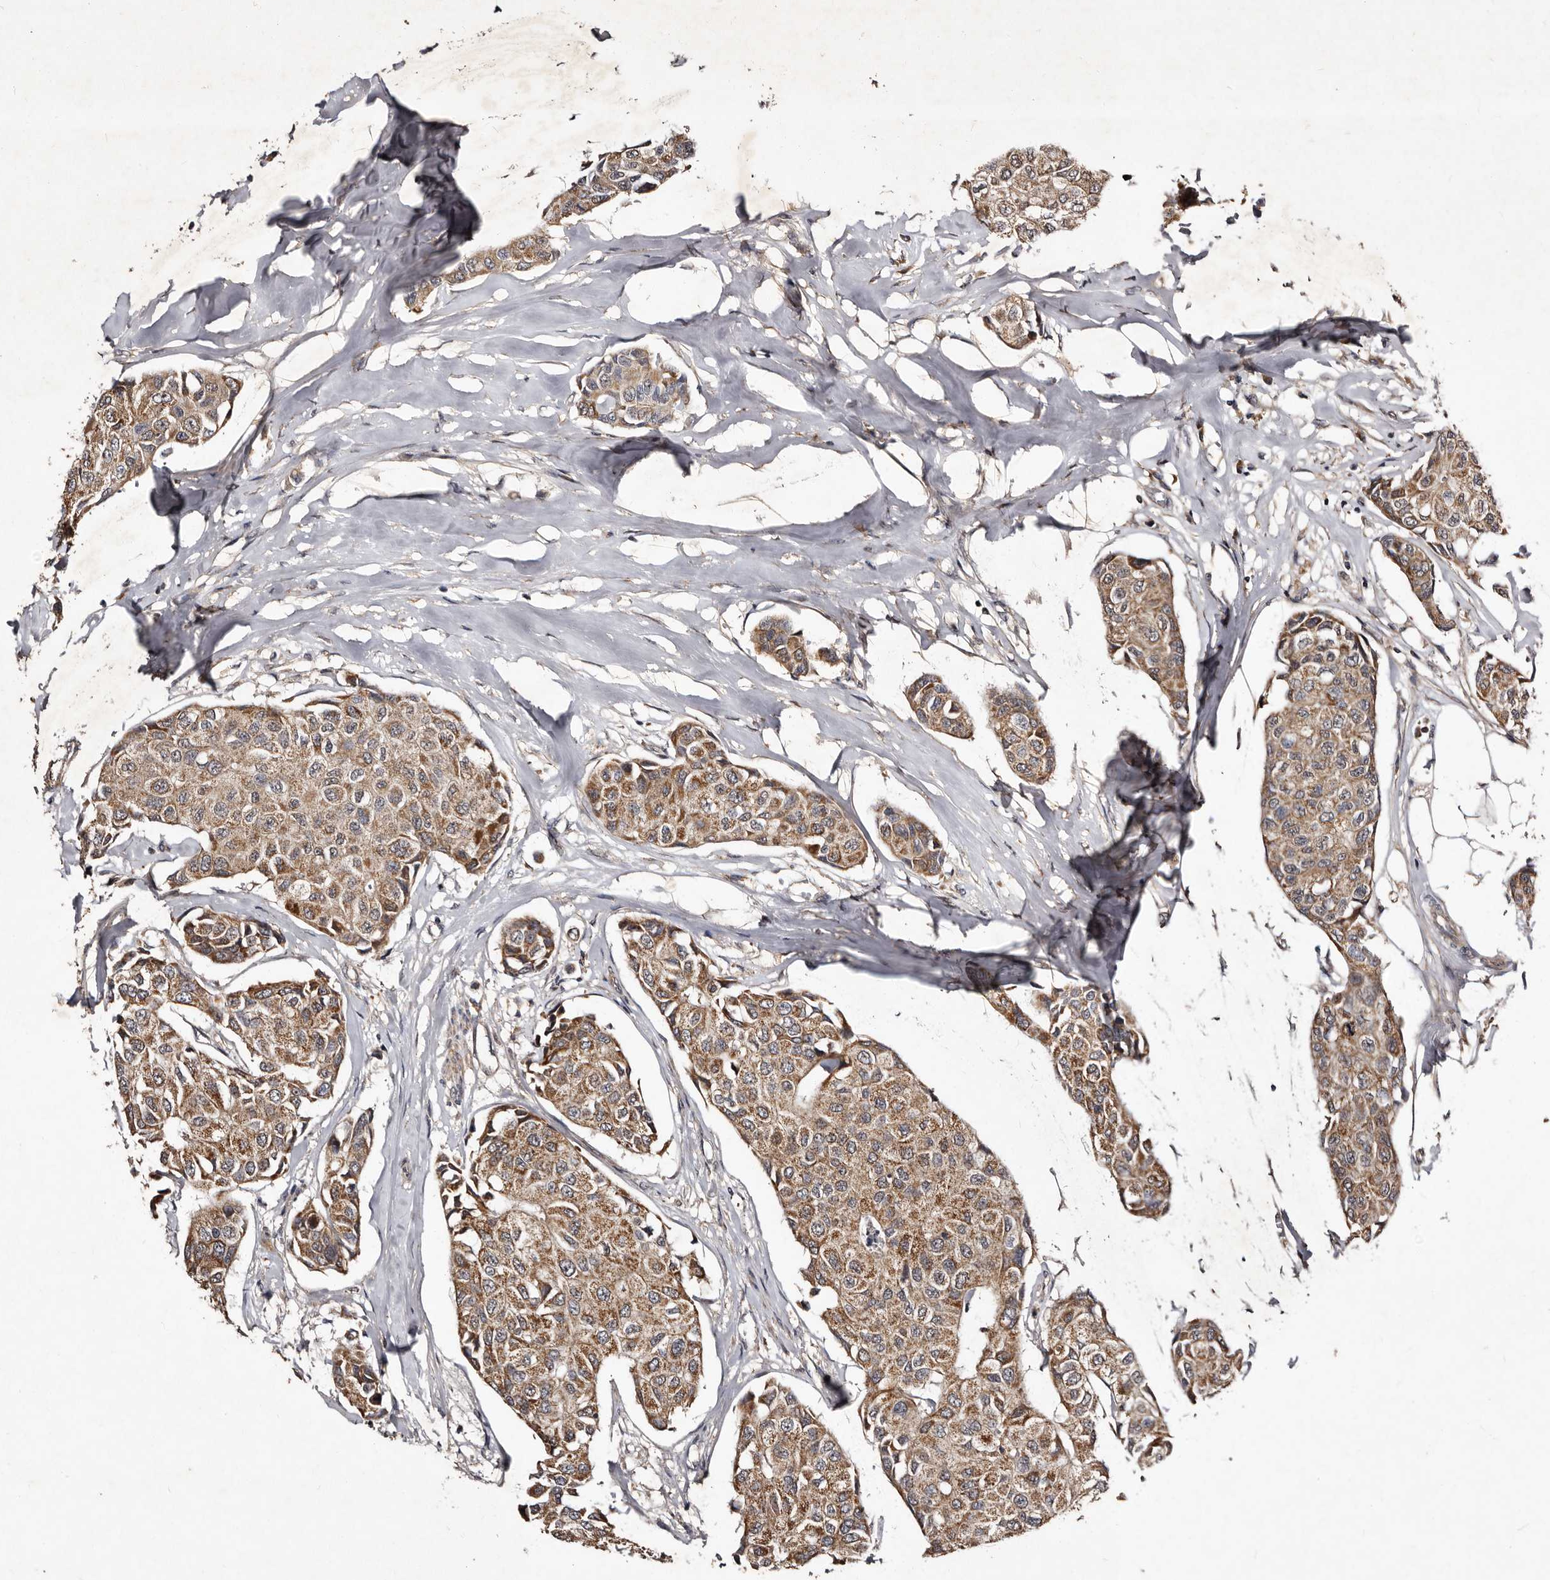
{"staining": {"intensity": "moderate", "quantity": ">75%", "location": "cytoplasmic/membranous"}, "tissue": "breast cancer", "cell_type": "Tumor cells", "image_type": "cancer", "snomed": [{"axis": "morphology", "description": "Duct carcinoma"}, {"axis": "topography", "description": "Breast"}], "caption": "A medium amount of moderate cytoplasmic/membranous positivity is appreciated in about >75% of tumor cells in breast intraductal carcinoma tissue.", "gene": "MKRN3", "patient": {"sex": "female", "age": 80}}